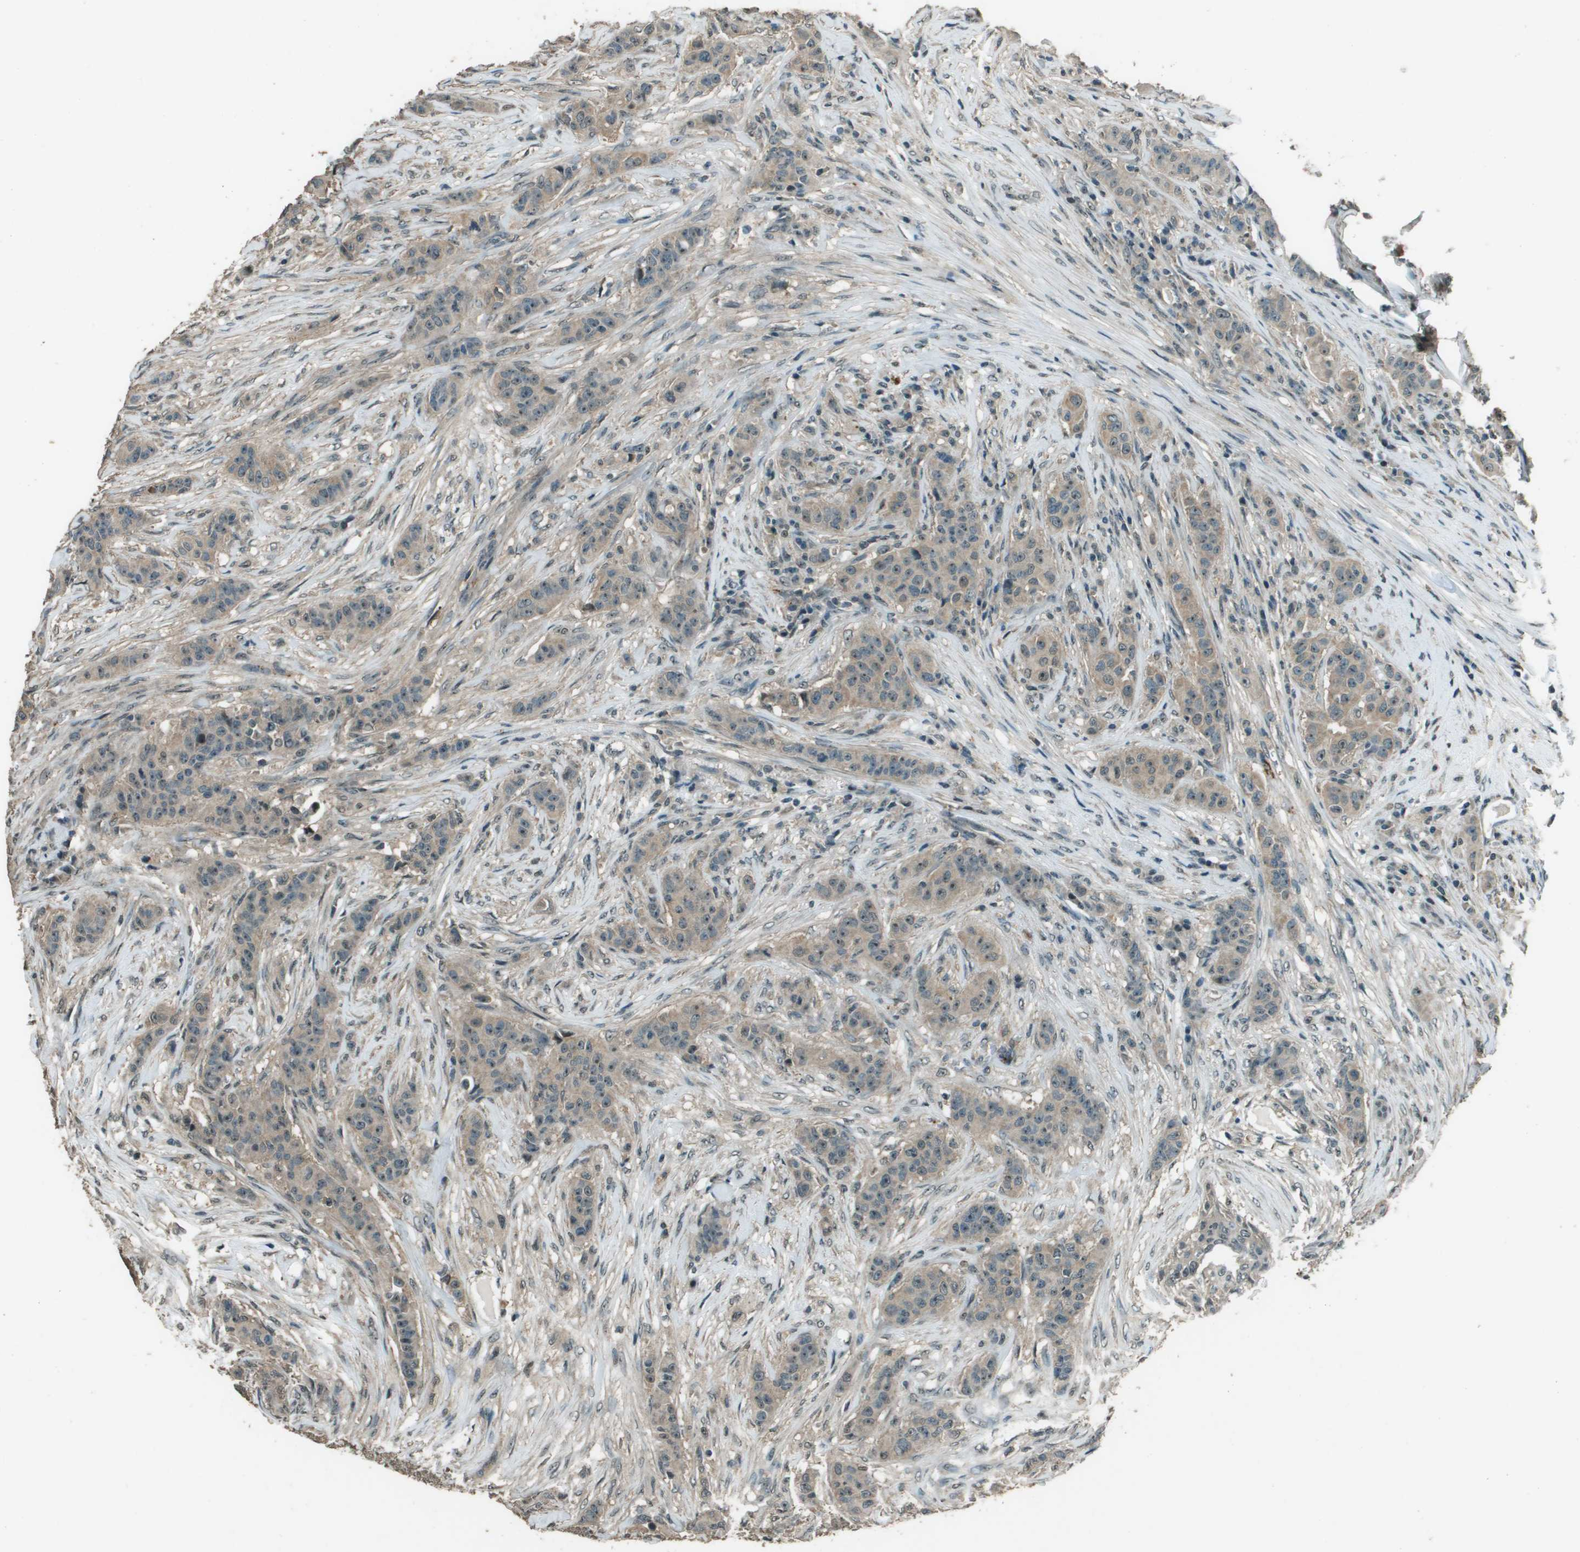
{"staining": {"intensity": "weak", "quantity": ">75%", "location": "cytoplasmic/membranous"}, "tissue": "breast cancer", "cell_type": "Tumor cells", "image_type": "cancer", "snomed": [{"axis": "morphology", "description": "Normal tissue, NOS"}, {"axis": "morphology", "description": "Duct carcinoma"}, {"axis": "topography", "description": "Breast"}], "caption": "Approximately >75% of tumor cells in invasive ductal carcinoma (breast) display weak cytoplasmic/membranous protein staining as visualized by brown immunohistochemical staining.", "gene": "SDC3", "patient": {"sex": "female", "age": 40}}